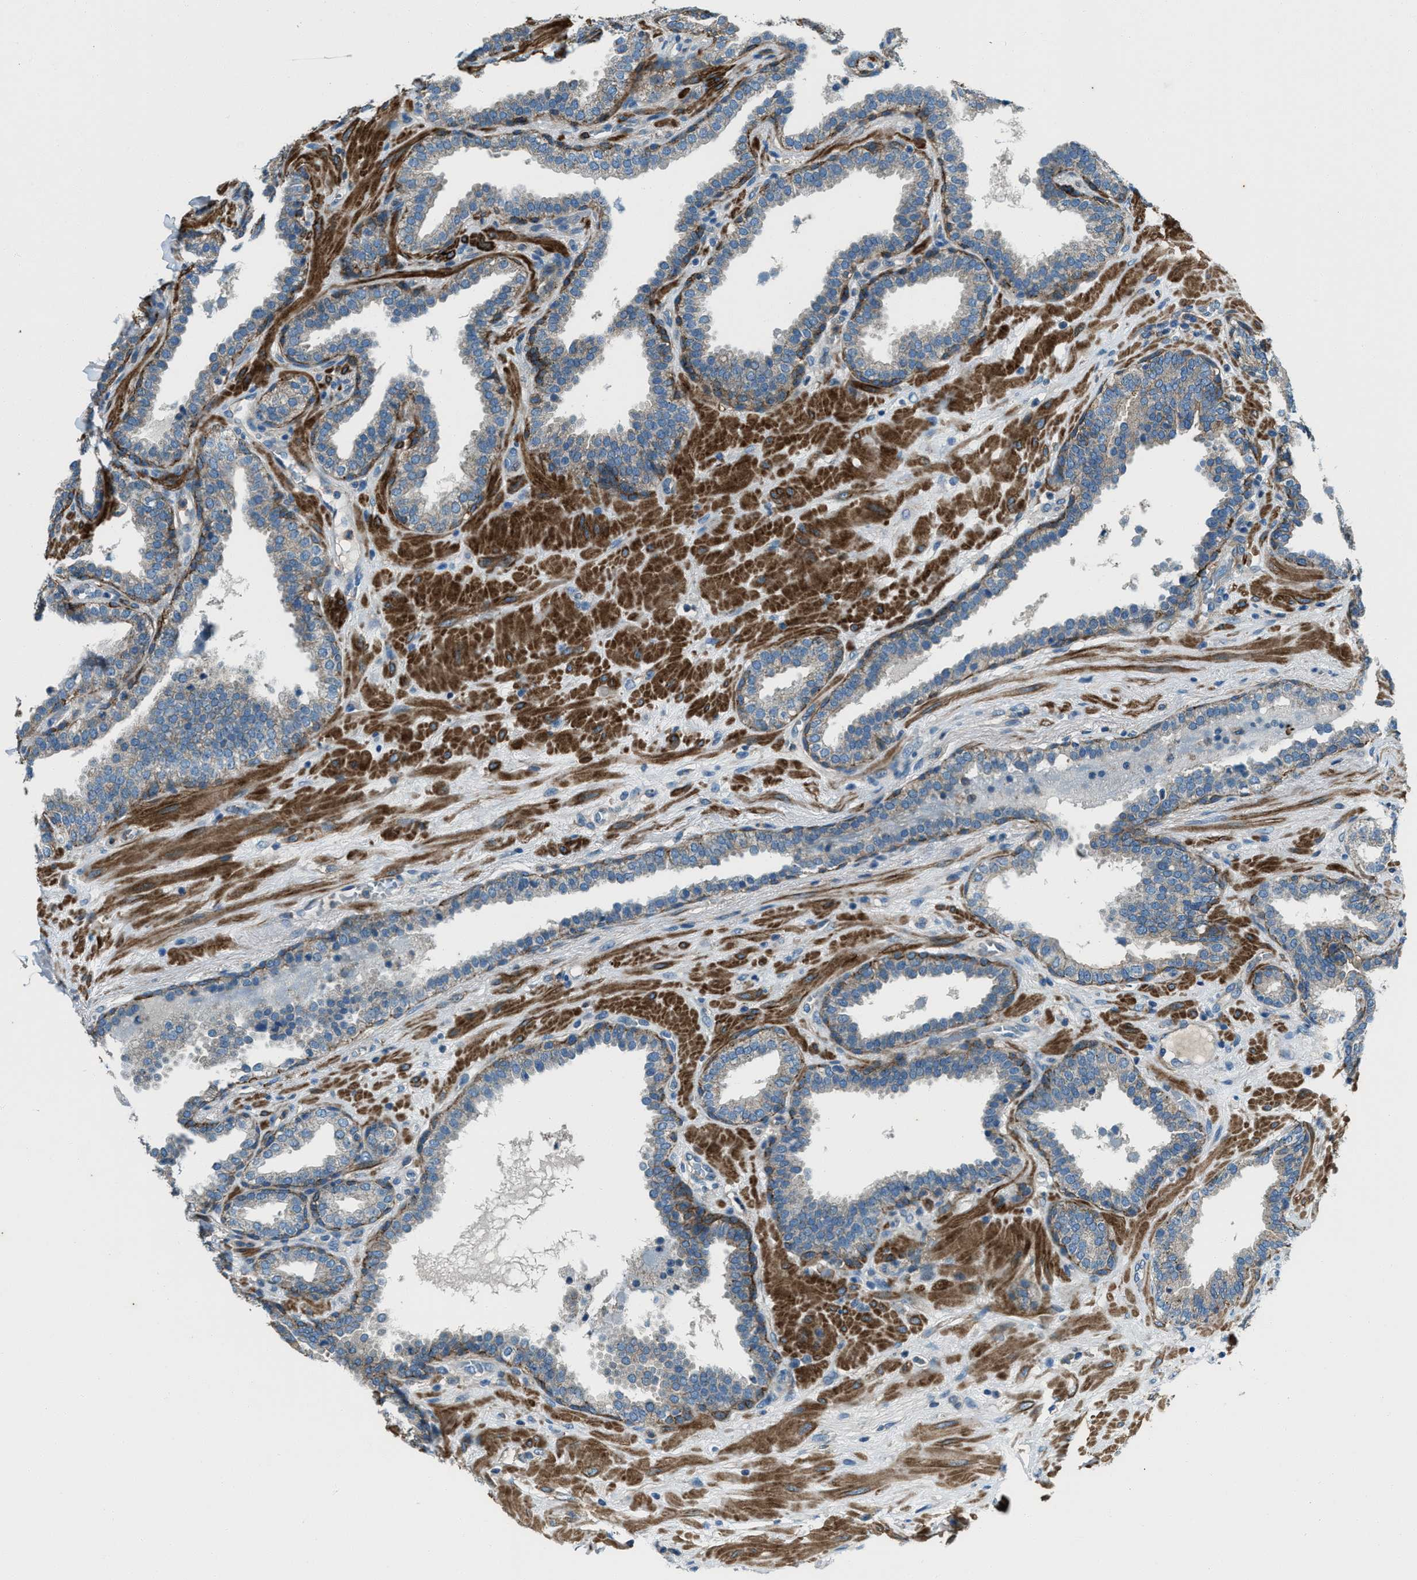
{"staining": {"intensity": "moderate", "quantity": "<25%", "location": "cytoplasmic/membranous"}, "tissue": "prostate", "cell_type": "Glandular cells", "image_type": "normal", "snomed": [{"axis": "morphology", "description": "Normal tissue, NOS"}, {"axis": "topography", "description": "Prostate"}], "caption": "Immunohistochemistry (IHC) (DAB (3,3'-diaminobenzidine)) staining of unremarkable prostate exhibits moderate cytoplasmic/membranous protein staining in about <25% of glandular cells. The staining is performed using DAB brown chromogen to label protein expression. The nuclei are counter-stained blue using hematoxylin.", "gene": "SVIL", "patient": {"sex": "male", "age": 51}}